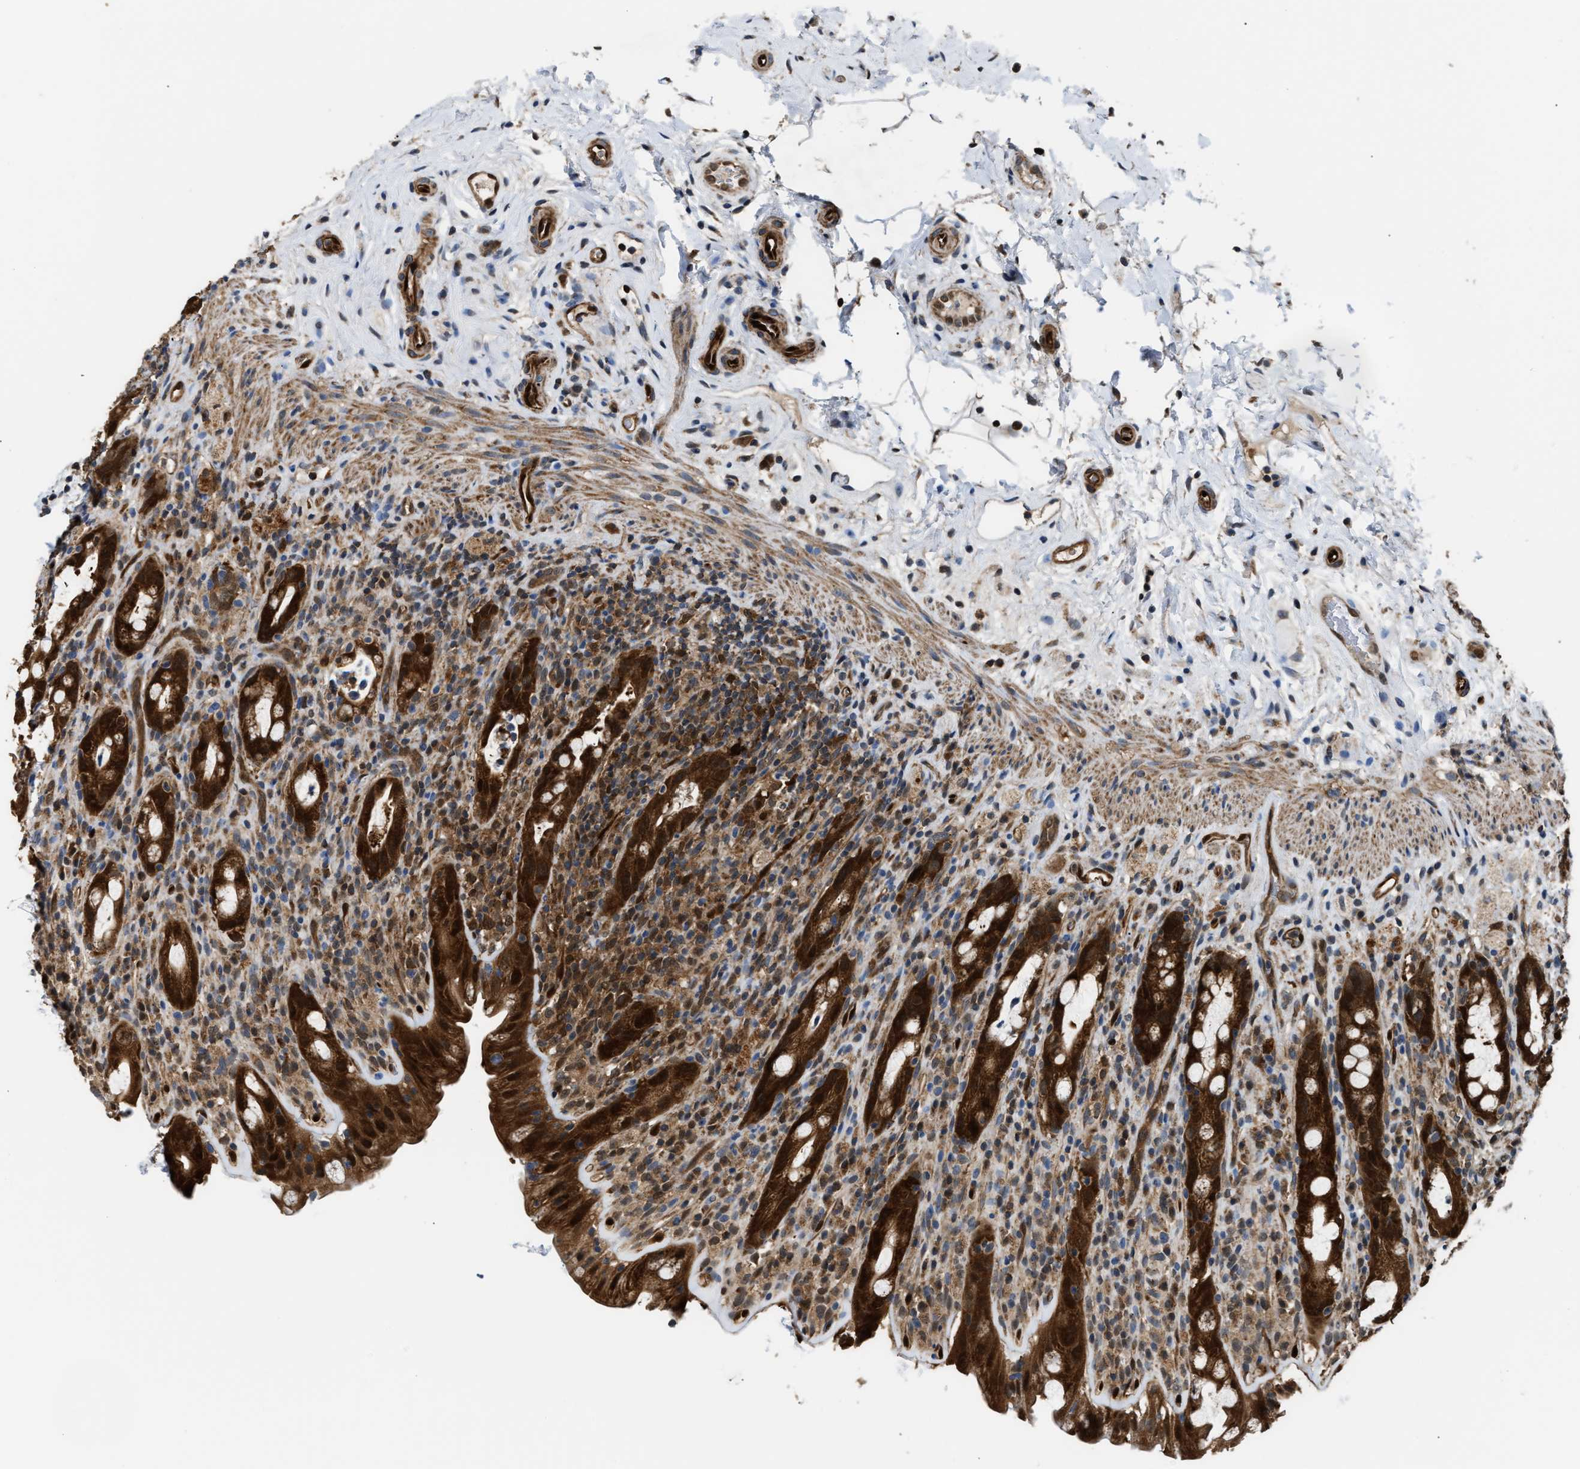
{"staining": {"intensity": "strong", "quantity": ">75%", "location": "cytoplasmic/membranous,nuclear"}, "tissue": "rectum", "cell_type": "Glandular cells", "image_type": "normal", "snomed": [{"axis": "morphology", "description": "Normal tissue, NOS"}, {"axis": "topography", "description": "Rectum"}], "caption": "Immunohistochemical staining of normal human rectum exhibits >75% levels of strong cytoplasmic/membranous,nuclear protein expression in about >75% of glandular cells. Using DAB (3,3'-diaminobenzidine) (brown) and hematoxylin (blue) stains, captured at high magnification using brightfield microscopy.", "gene": "PPA1", "patient": {"sex": "male", "age": 44}}